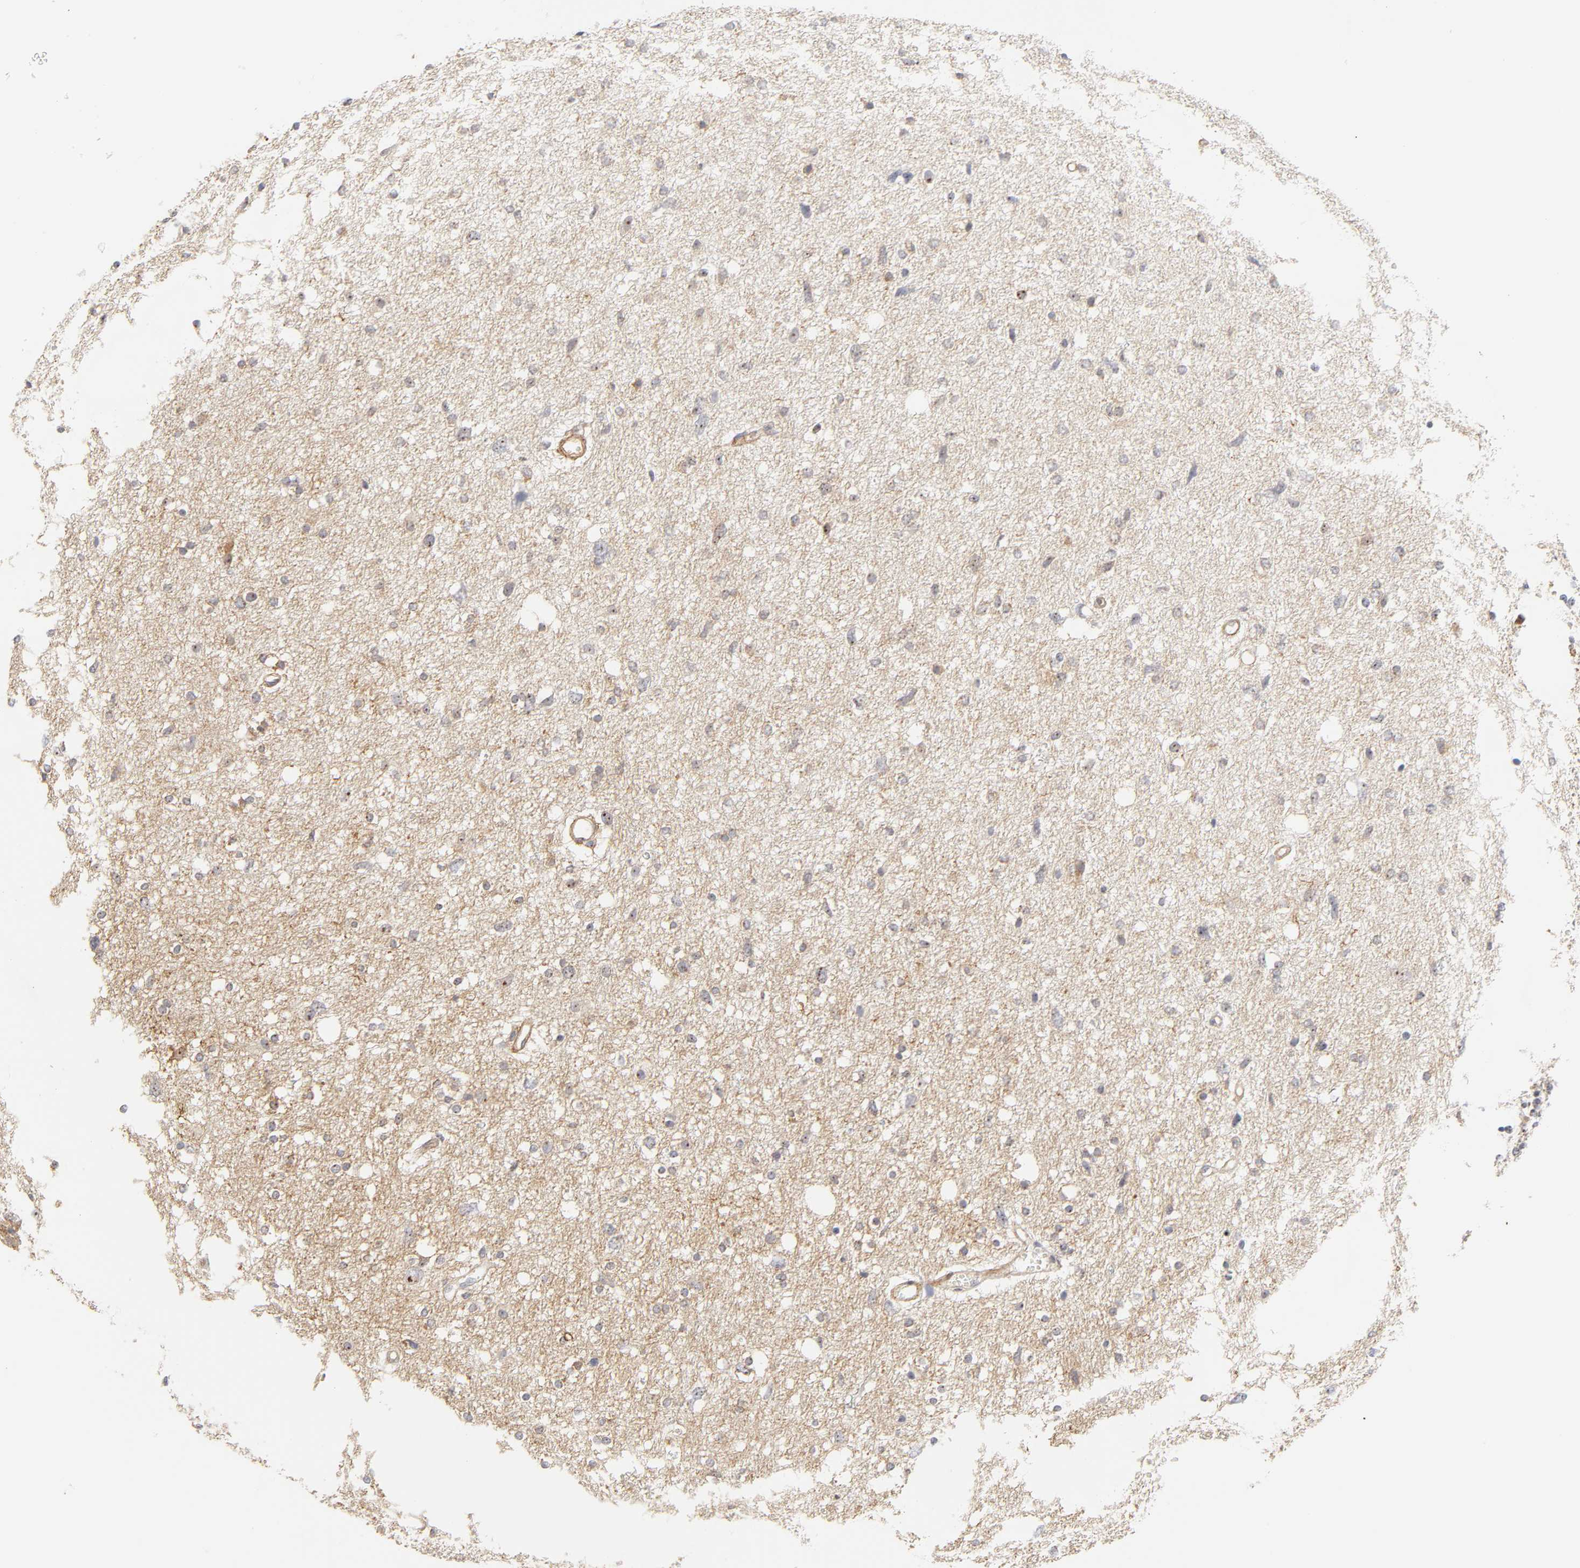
{"staining": {"intensity": "moderate", "quantity": ">75%", "location": "cytoplasmic/membranous"}, "tissue": "glioma", "cell_type": "Tumor cells", "image_type": "cancer", "snomed": [{"axis": "morphology", "description": "Glioma, malignant, High grade"}, {"axis": "topography", "description": "Brain"}], "caption": "High-grade glioma (malignant) was stained to show a protein in brown. There is medium levels of moderate cytoplasmic/membranous positivity in approximately >75% of tumor cells.", "gene": "PLD1", "patient": {"sex": "female", "age": 59}}